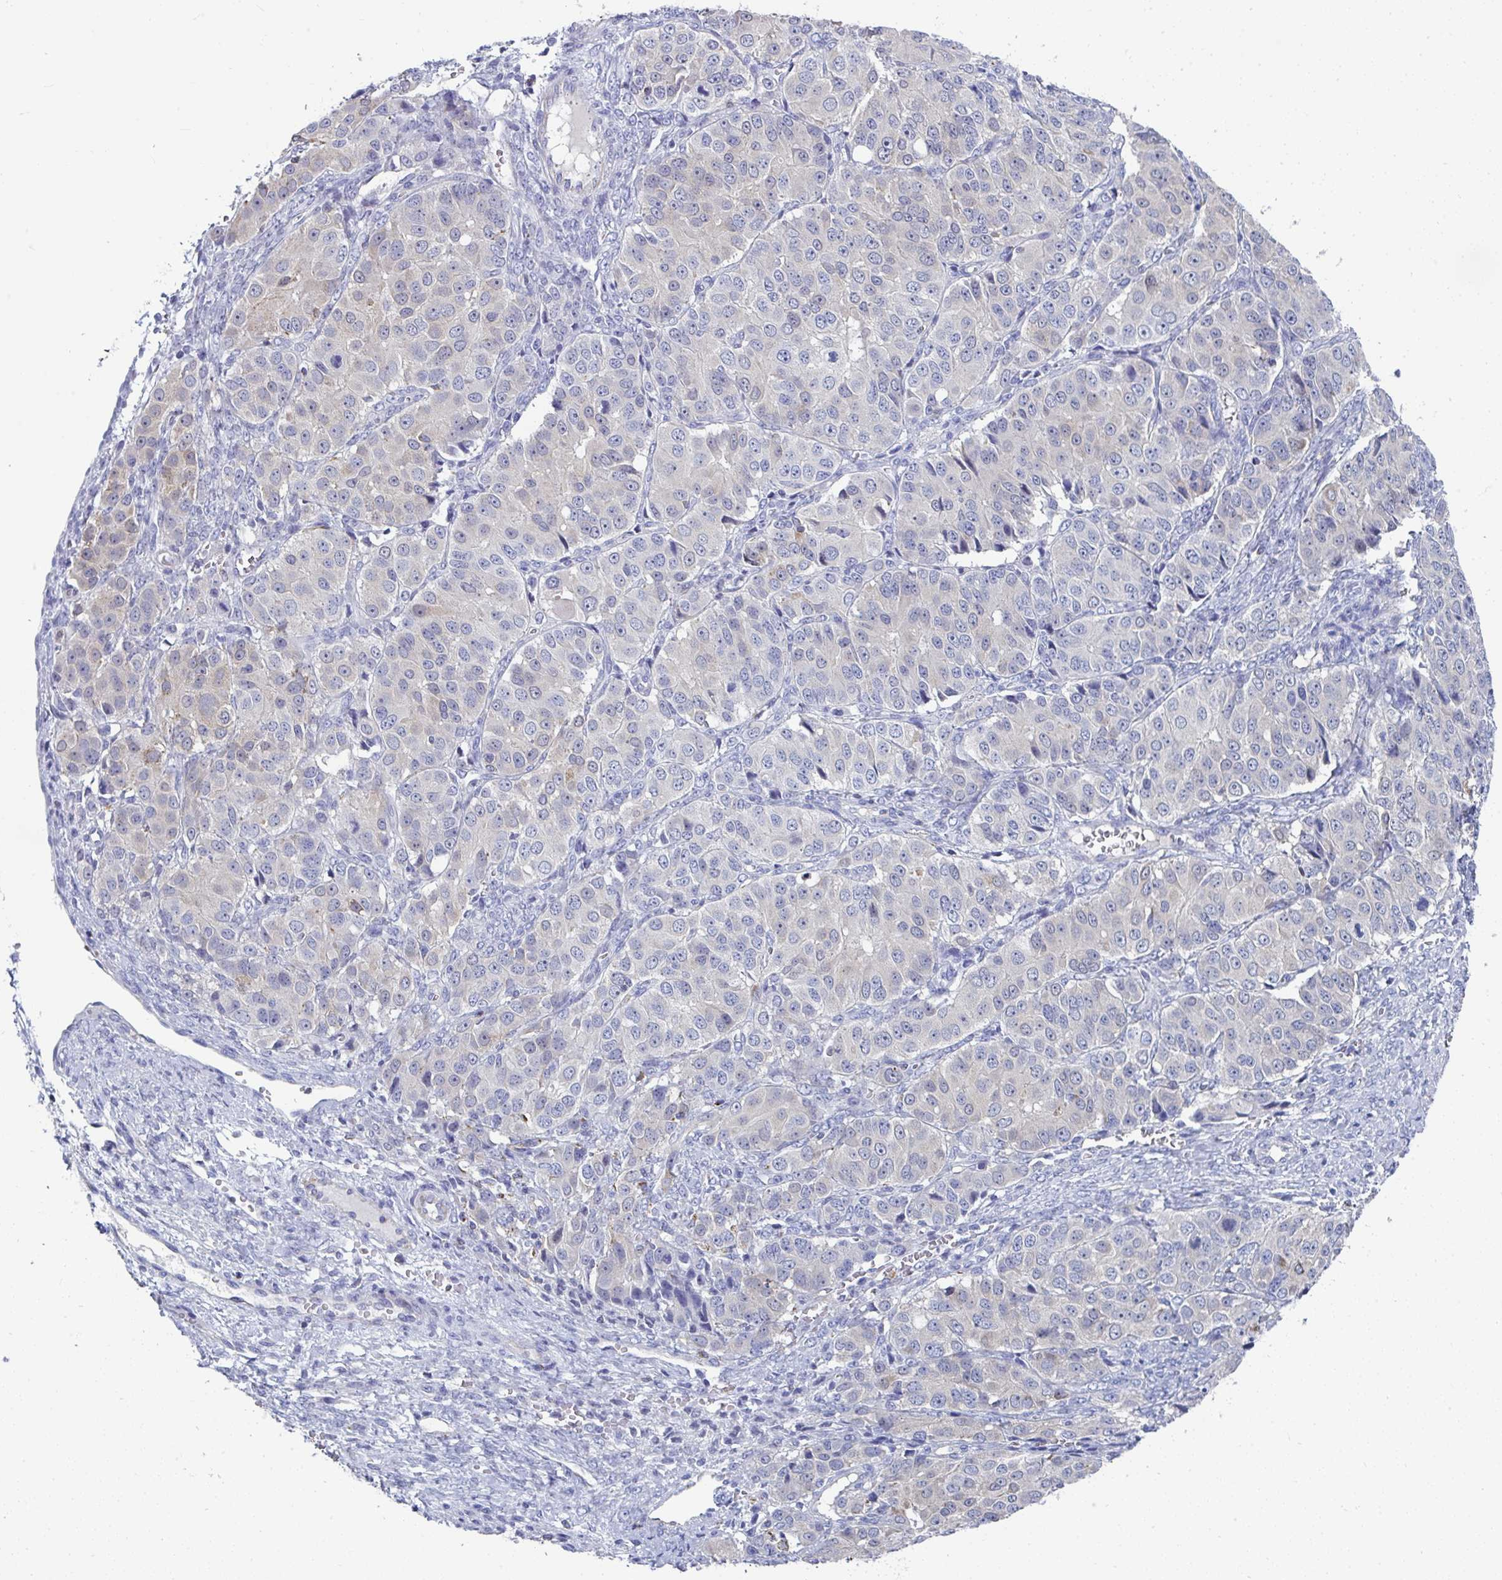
{"staining": {"intensity": "negative", "quantity": "none", "location": "none"}, "tissue": "ovarian cancer", "cell_type": "Tumor cells", "image_type": "cancer", "snomed": [{"axis": "morphology", "description": "Carcinoma, endometroid"}, {"axis": "topography", "description": "Ovary"}], "caption": "High magnification brightfield microscopy of ovarian cancer (endometroid carcinoma) stained with DAB (3,3'-diaminobenzidine) (brown) and counterstained with hematoxylin (blue): tumor cells show no significant expression.", "gene": "MGAM2", "patient": {"sex": "female", "age": 51}}